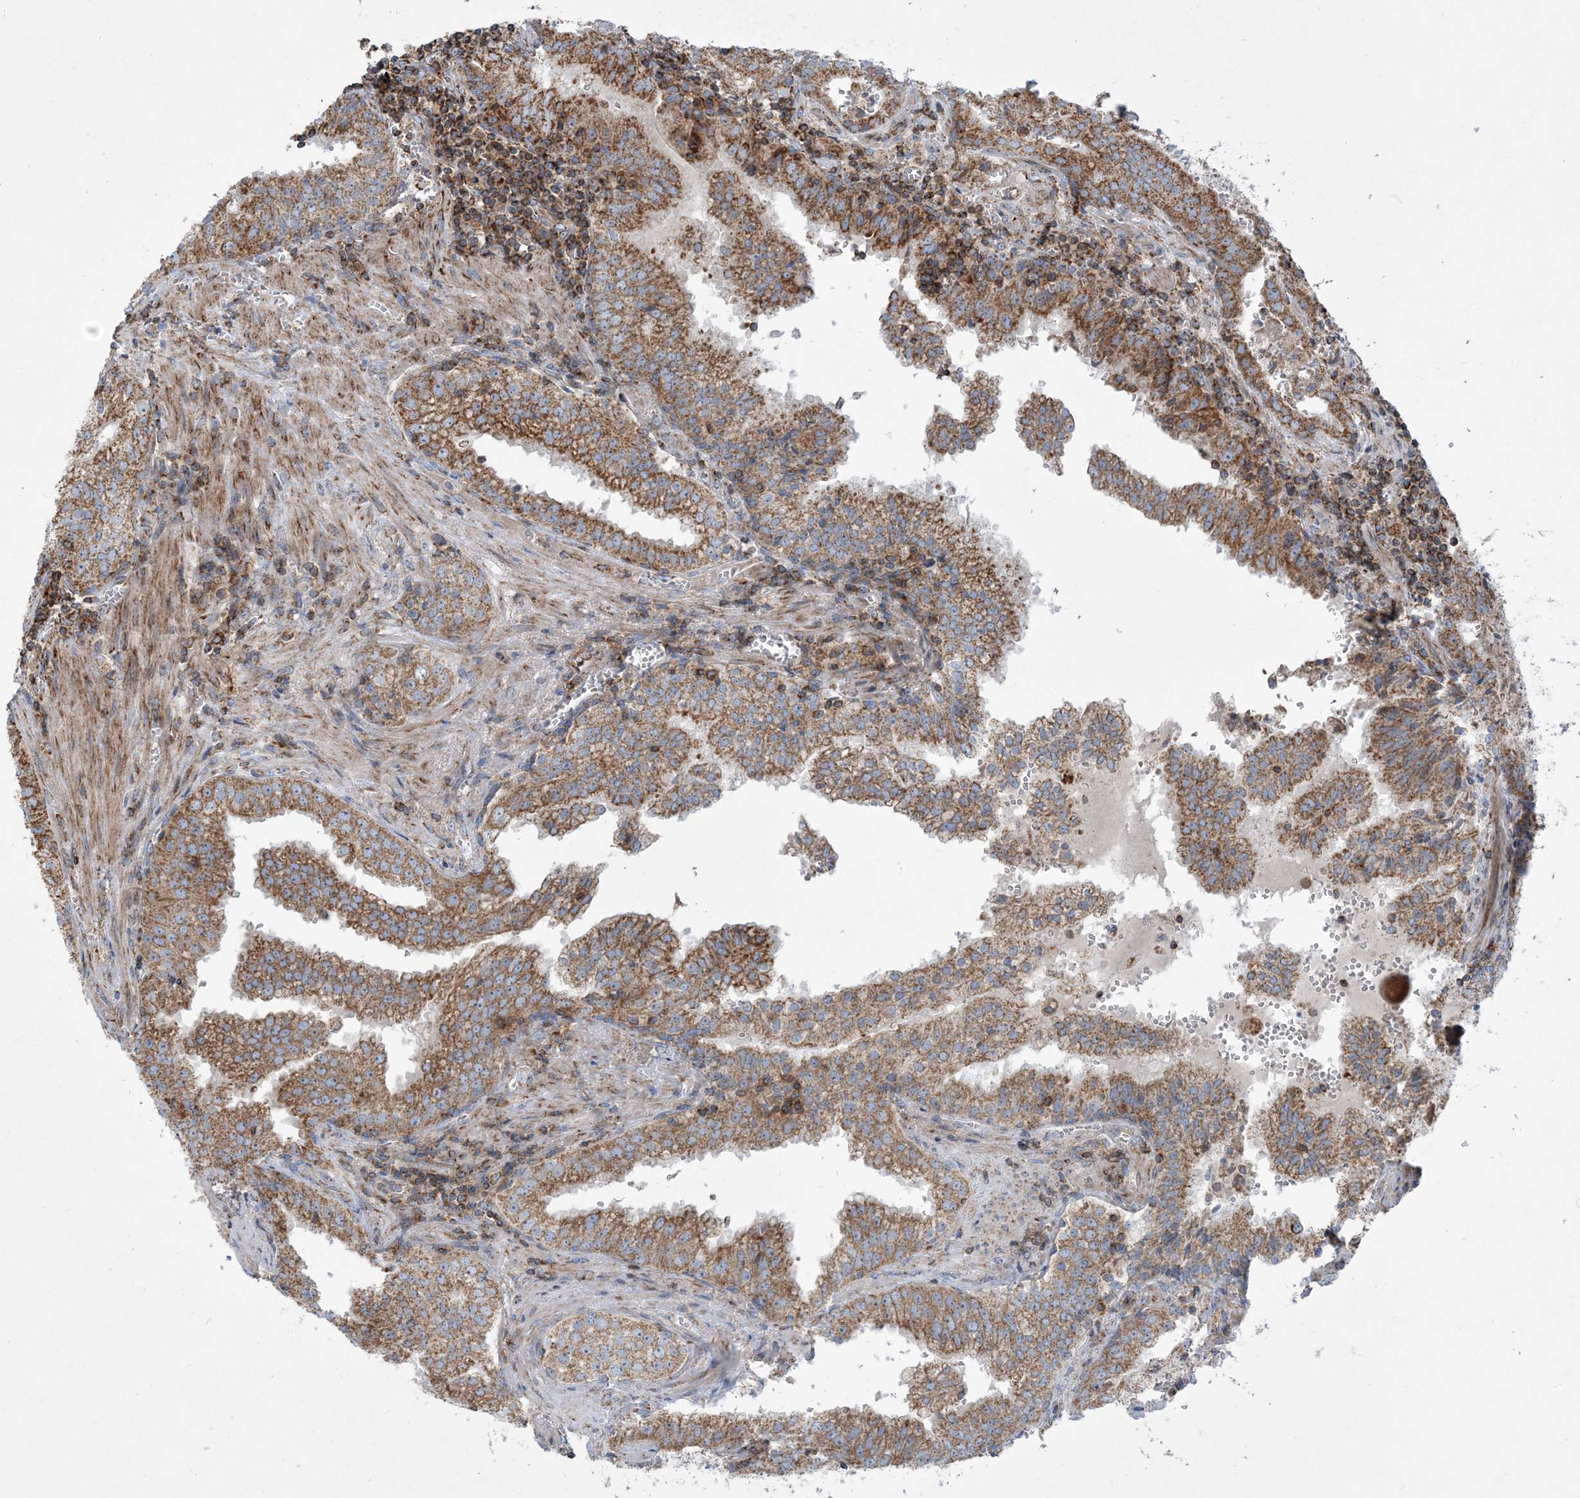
{"staining": {"intensity": "moderate", "quantity": "25%-75%", "location": "cytoplasmic/membranous"}, "tissue": "prostate cancer", "cell_type": "Tumor cells", "image_type": "cancer", "snomed": [{"axis": "morphology", "description": "Adenocarcinoma, High grade"}, {"axis": "topography", "description": "Prostate"}], "caption": "Prostate cancer (adenocarcinoma (high-grade)) stained with DAB (3,3'-diaminobenzidine) IHC displays medium levels of moderate cytoplasmic/membranous expression in approximately 25%-75% of tumor cells.", "gene": "BEND4", "patient": {"sex": "male", "age": 68}}